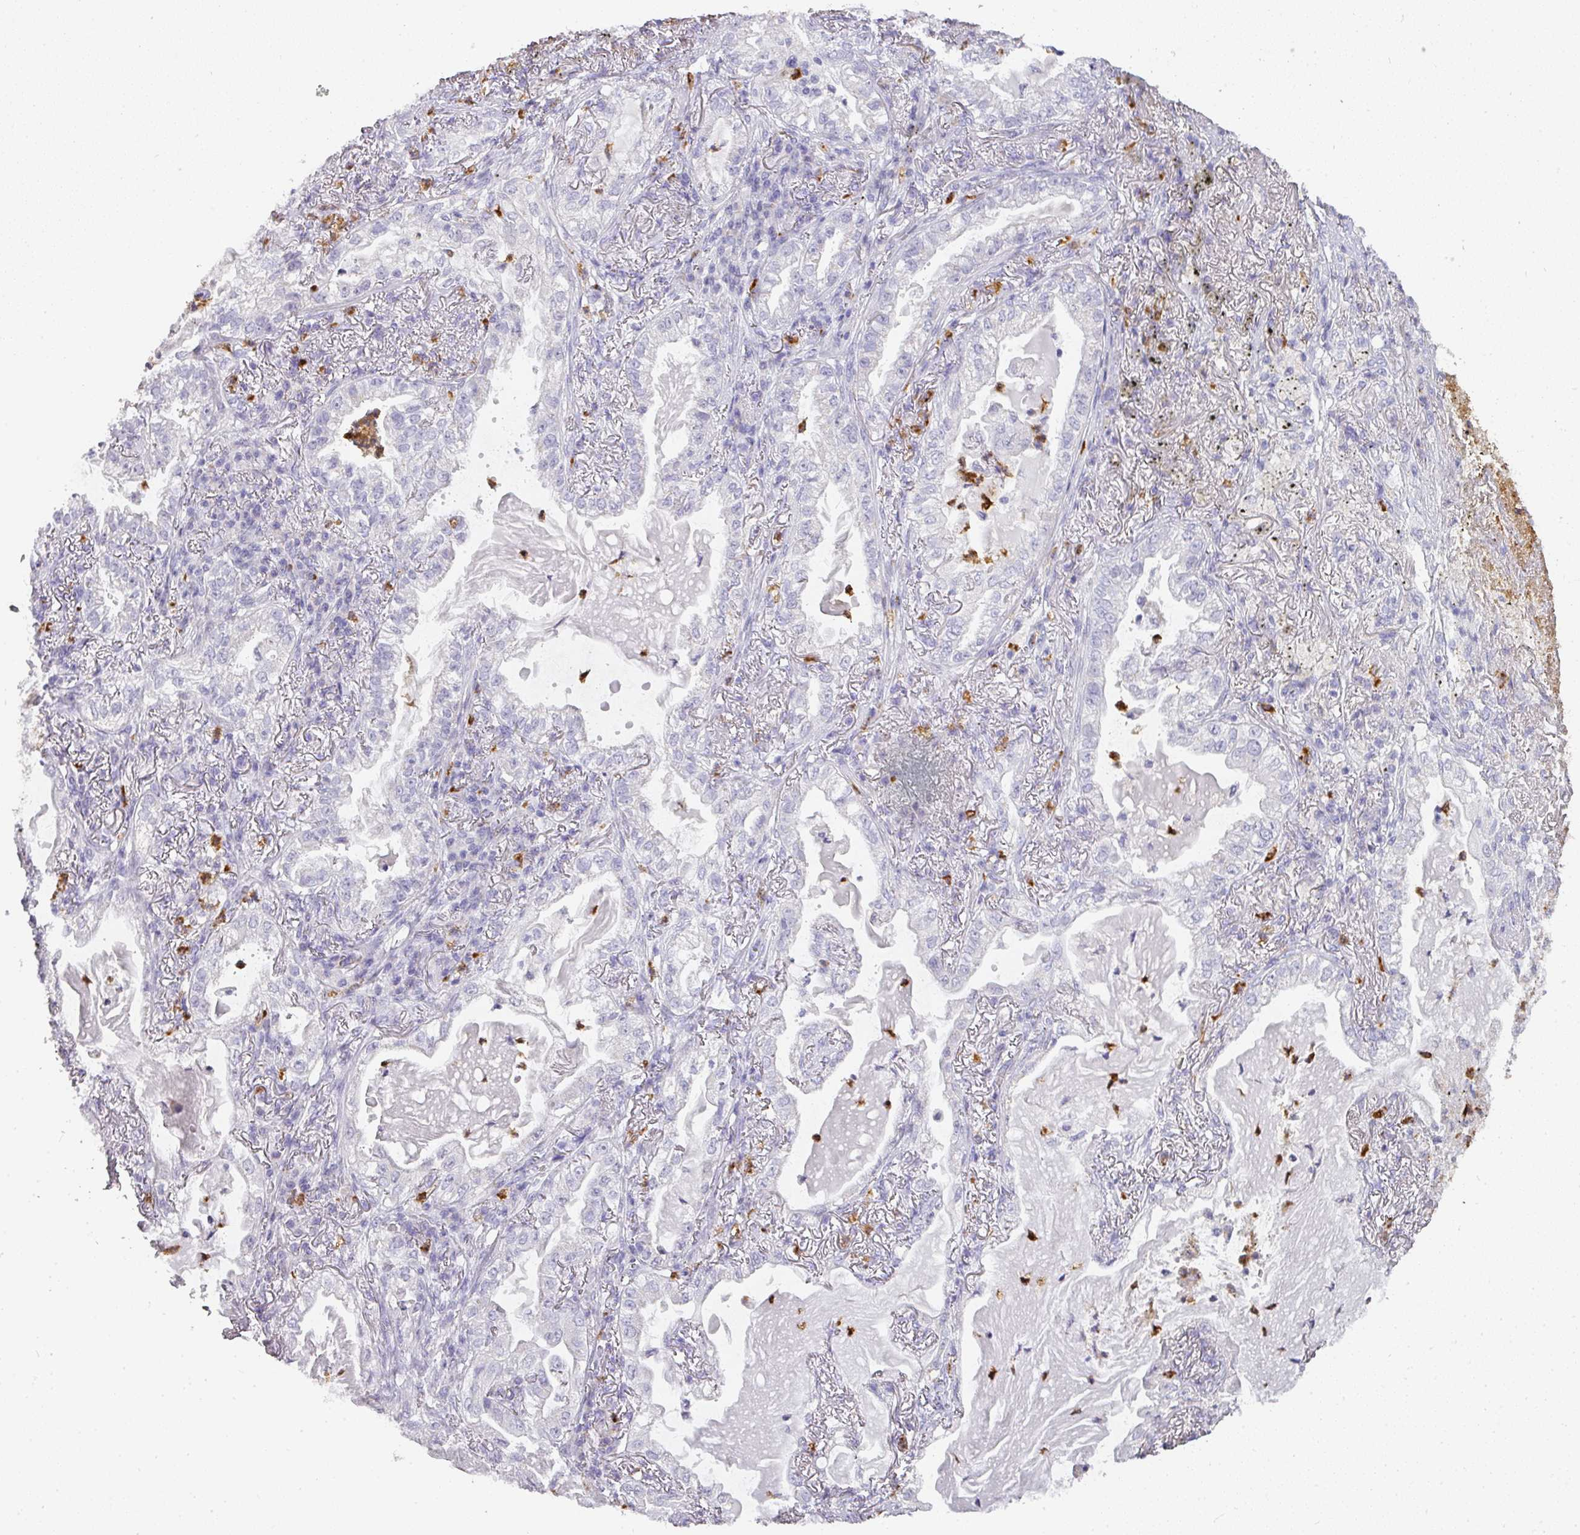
{"staining": {"intensity": "negative", "quantity": "none", "location": "none"}, "tissue": "lung cancer", "cell_type": "Tumor cells", "image_type": "cancer", "snomed": [{"axis": "morphology", "description": "Adenocarcinoma, NOS"}, {"axis": "topography", "description": "Lung"}], "caption": "Immunohistochemistry micrograph of neoplastic tissue: lung cancer (adenocarcinoma) stained with DAB demonstrates no significant protein staining in tumor cells.", "gene": "CAMP", "patient": {"sex": "female", "age": 73}}